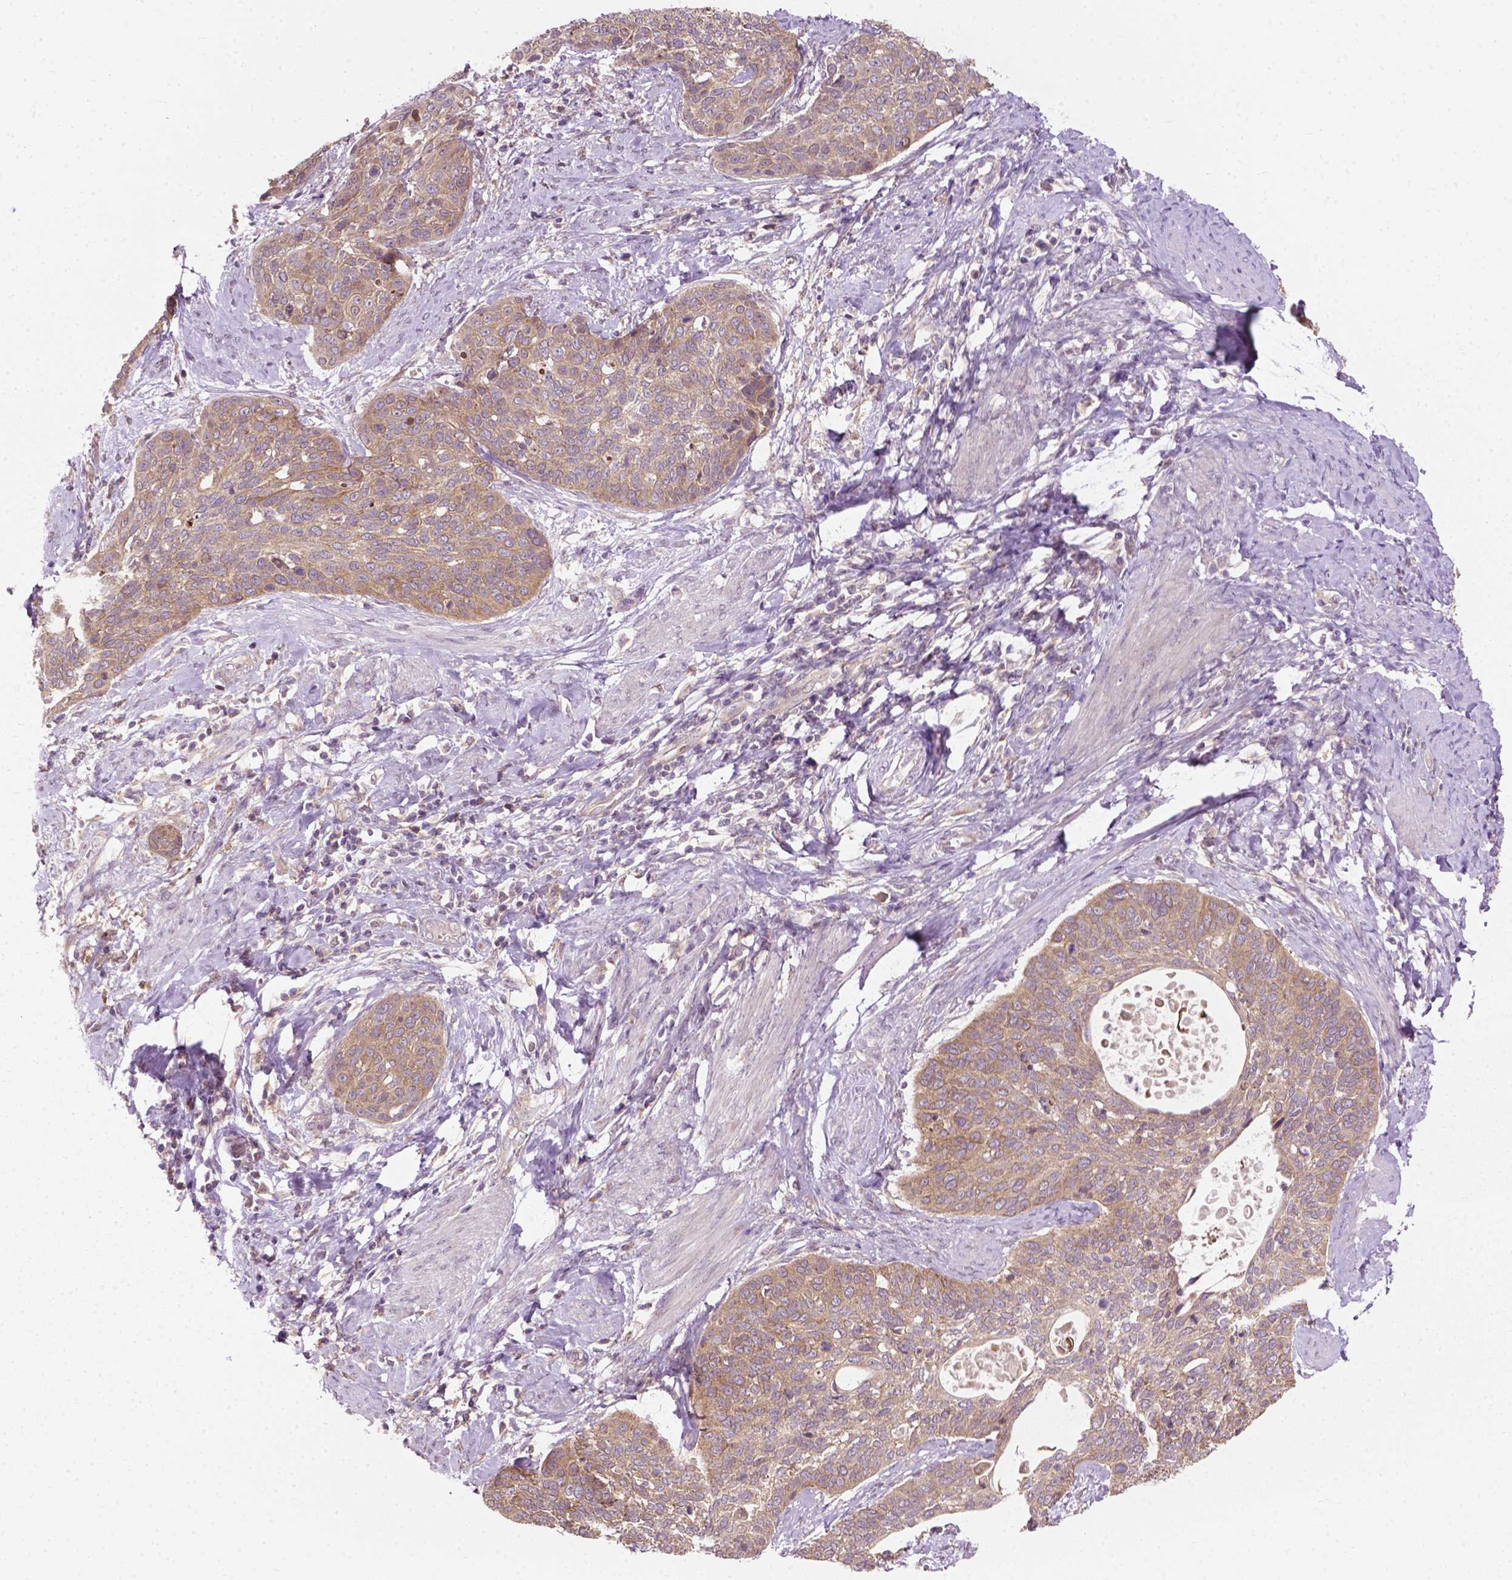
{"staining": {"intensity": "weak", "quantity": ">75%", "location": "cytoplasmic/membranous"}, "tissue": "cervical cancer", "cell_type": "Tumor cells", "image_type": "cancer", "snomed": [{"axis": "morphology", "description": "Squamous cell carcinoma, NOS"}, {"axis": "topography", "description": "Cervix"}], "caption": "A brown stain labels weak cytoplasmic/membranous expression of a protein in human squamous cell carcinoma (cervical) tumor cells. (DAB IHC with brightfield microscopy, high magnification).", "gene": "MZT1", "patient": {"sex": "female", "age": 69}}